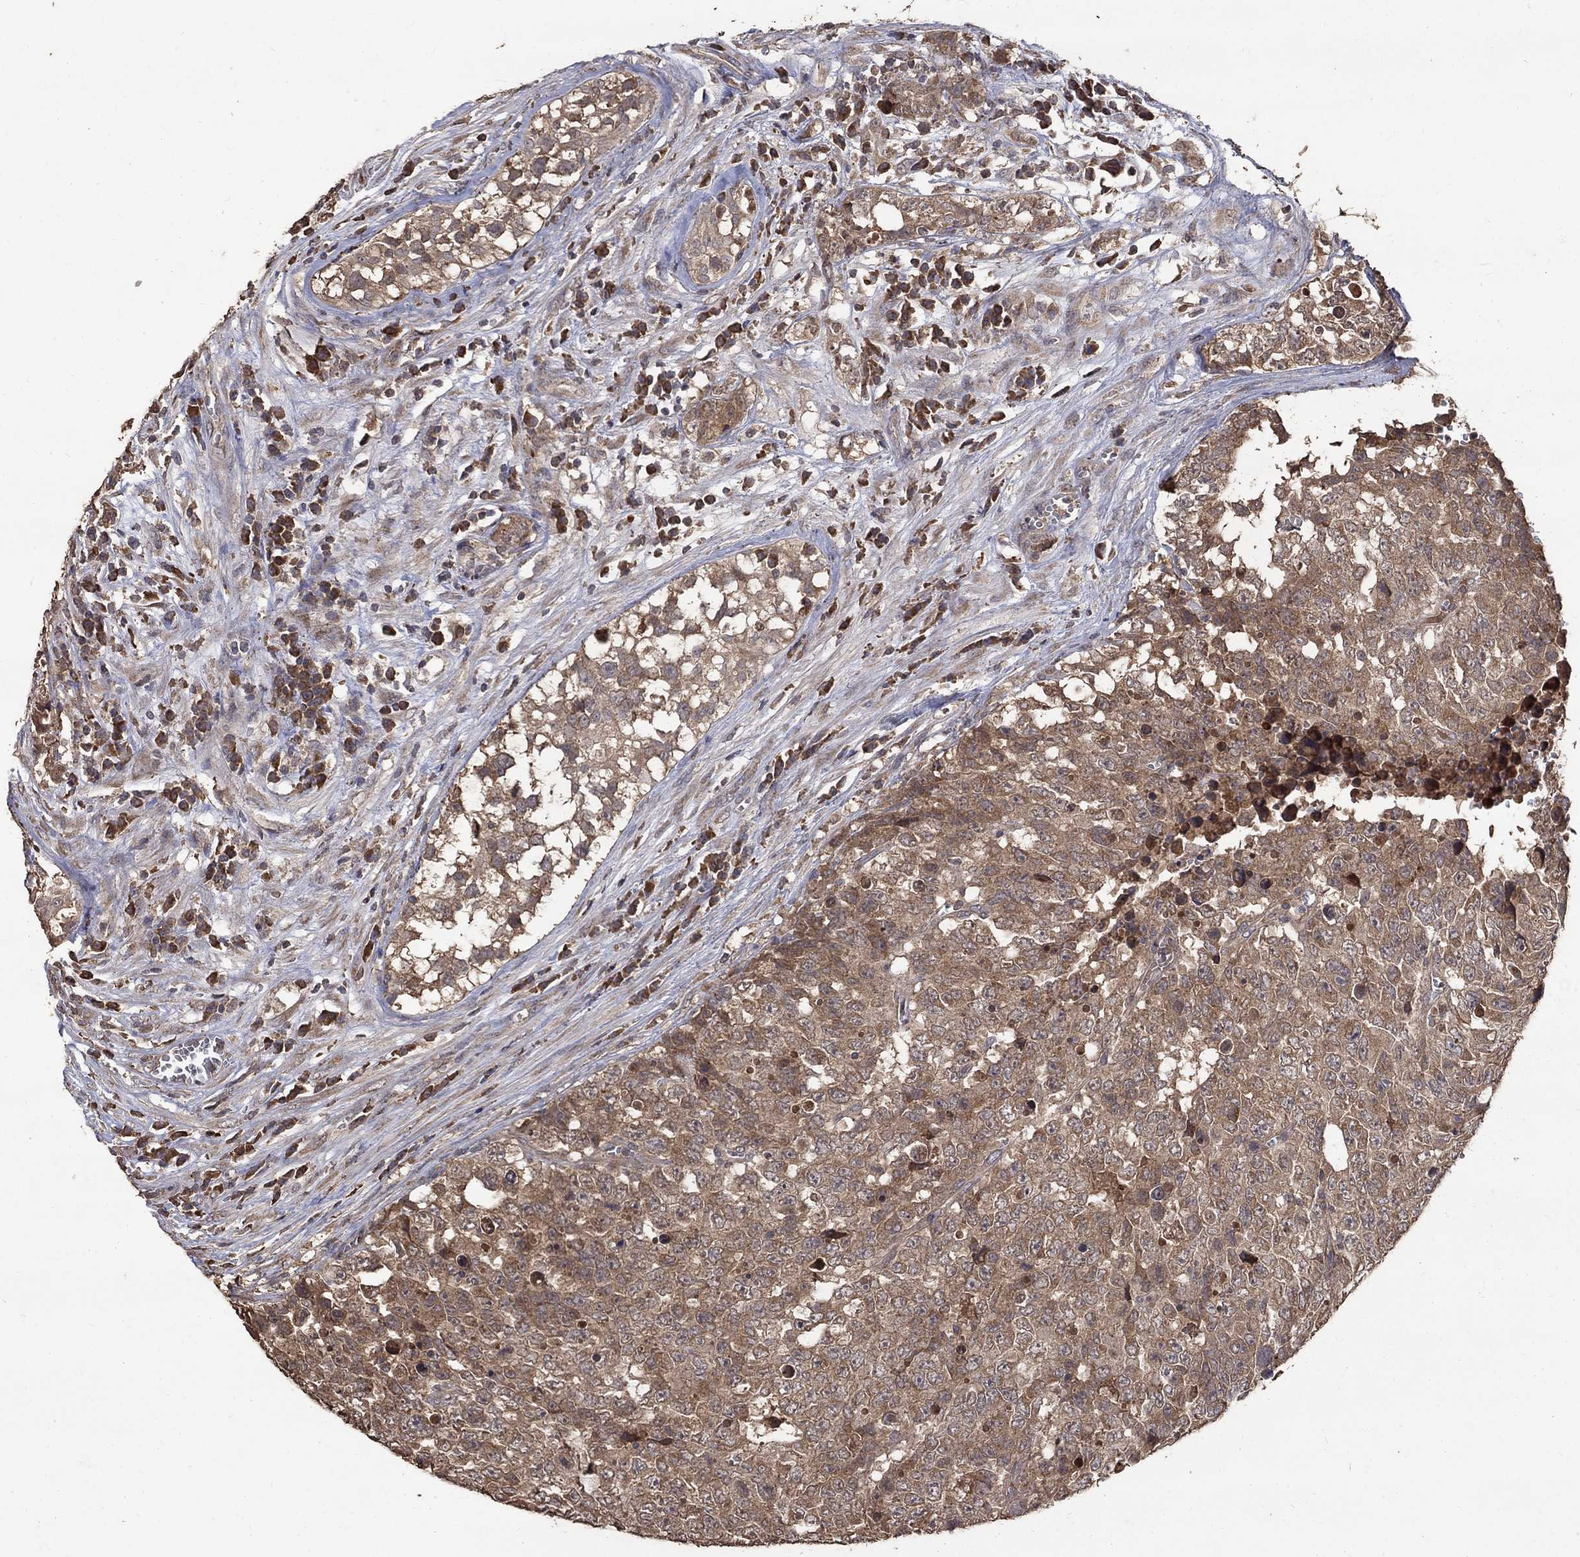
{"staining": {"intensity": "moderate", "quantity": "25%-75%", "location": "cytoplasmic/membranous"}, "tissue": "testis cancer", "cell_type": "Tumor cells", "image_type": "cancer", "snomed": [{"axis": "morphology", "description": "Carcinoma, Embryonal, NOS"}, {"axis": "topography", "description": "Testis"}], "caption": "This histopathology image displays immunohistochemistry (IHC) staining of testis cancer, with medium moderate cytoplasmic/membranous expression in about 25%-75% of tumor cells.", "gene": "C17orf75", "patient": {"sex": "male", "age": 23}}